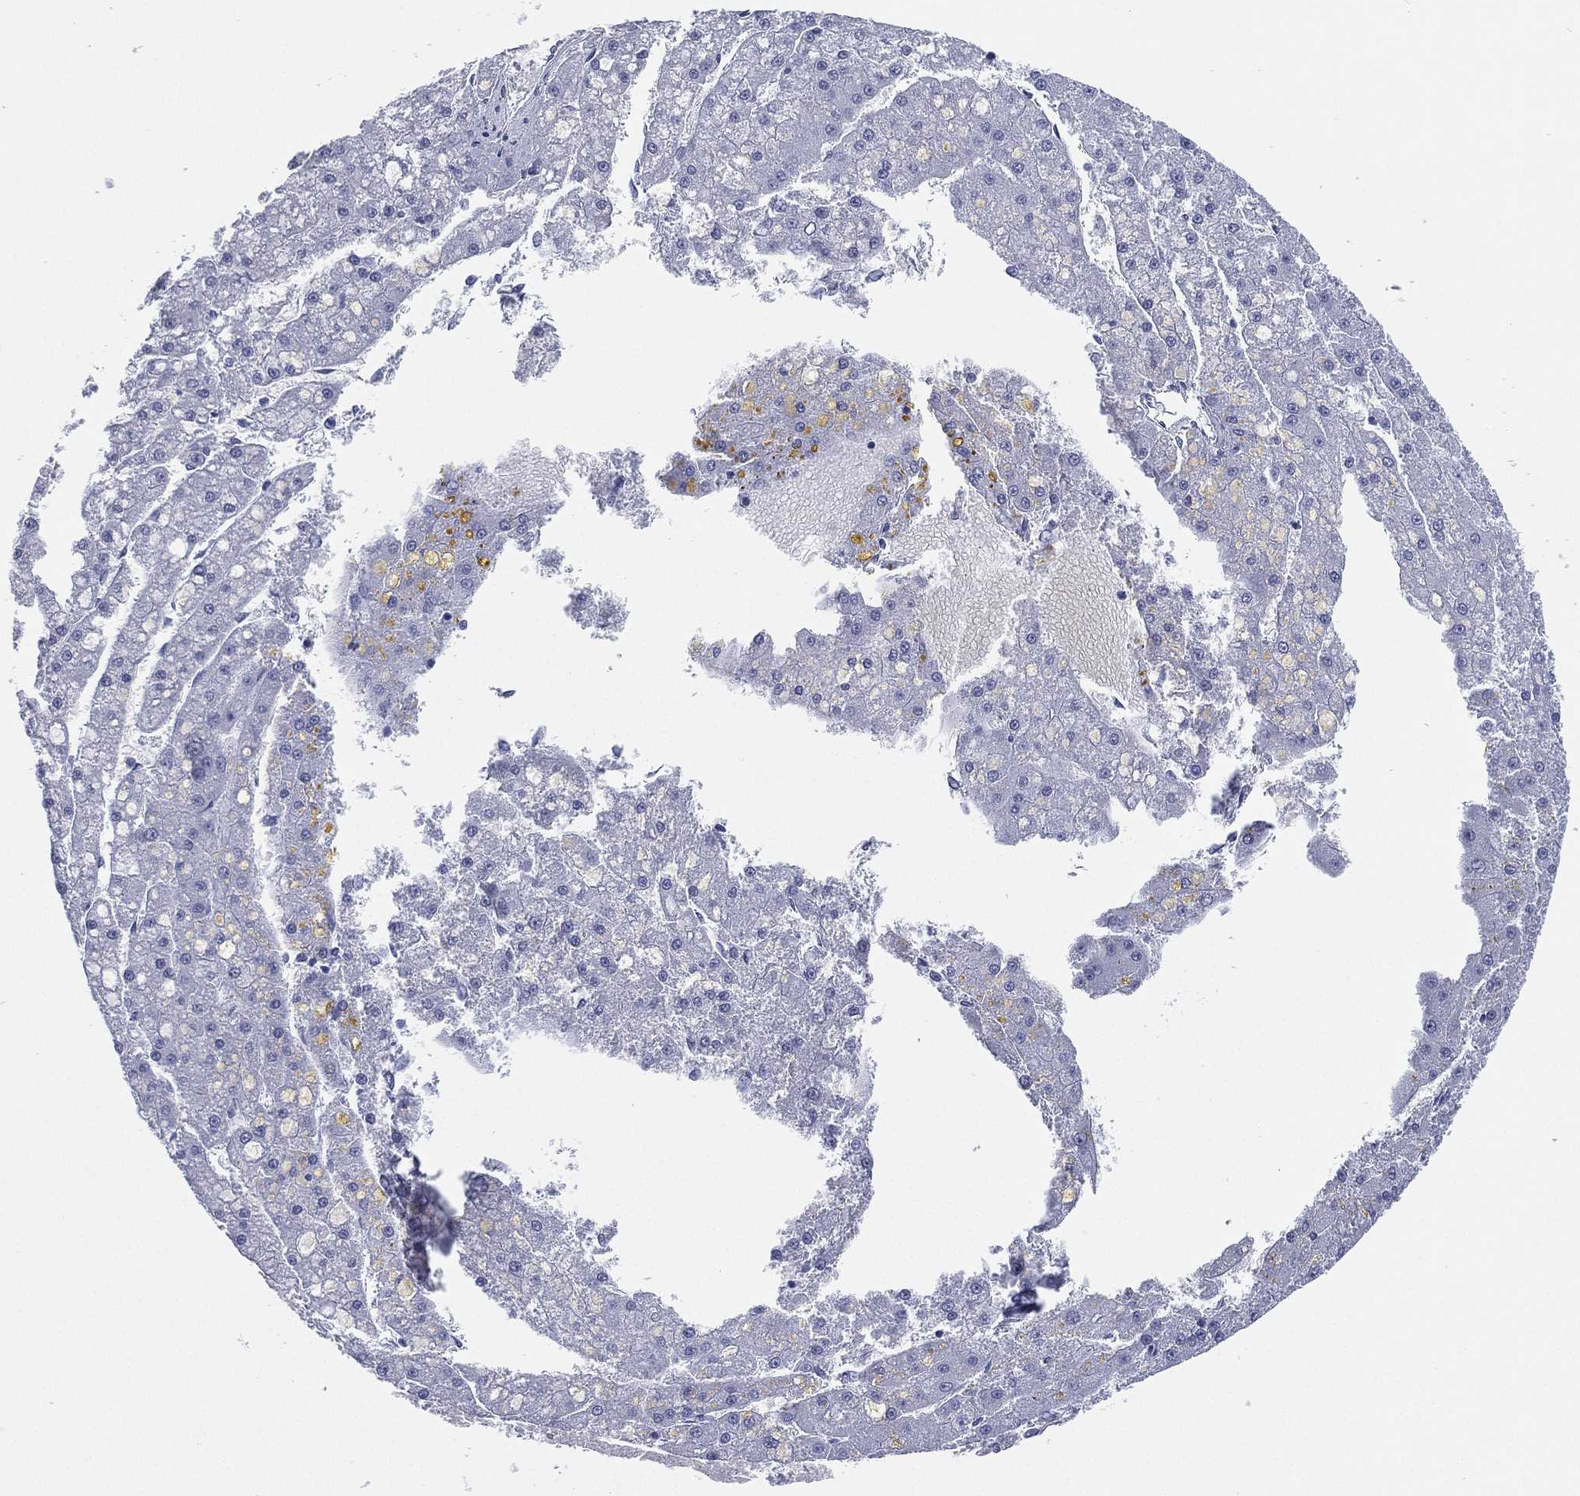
{"staining": {"intensity": "negative", "quantity": "none", "location": "none"}, "tissue": "liver cancer", "cell_type": "Tumor cells", "image_type": "cancer", "snomed": [{"axis": "morphology", "description": "Carcinoma, Hepatocellular, NOS"}, {"axis": "topography", "description": "Liver"}], "caption": "Immunohistochemistry (IHC) of liver hepatocellular carcinoma exhibits no staining in tumor cells.", "gene": "CD79A", "patient": {"sex": "male", "age": 67}}